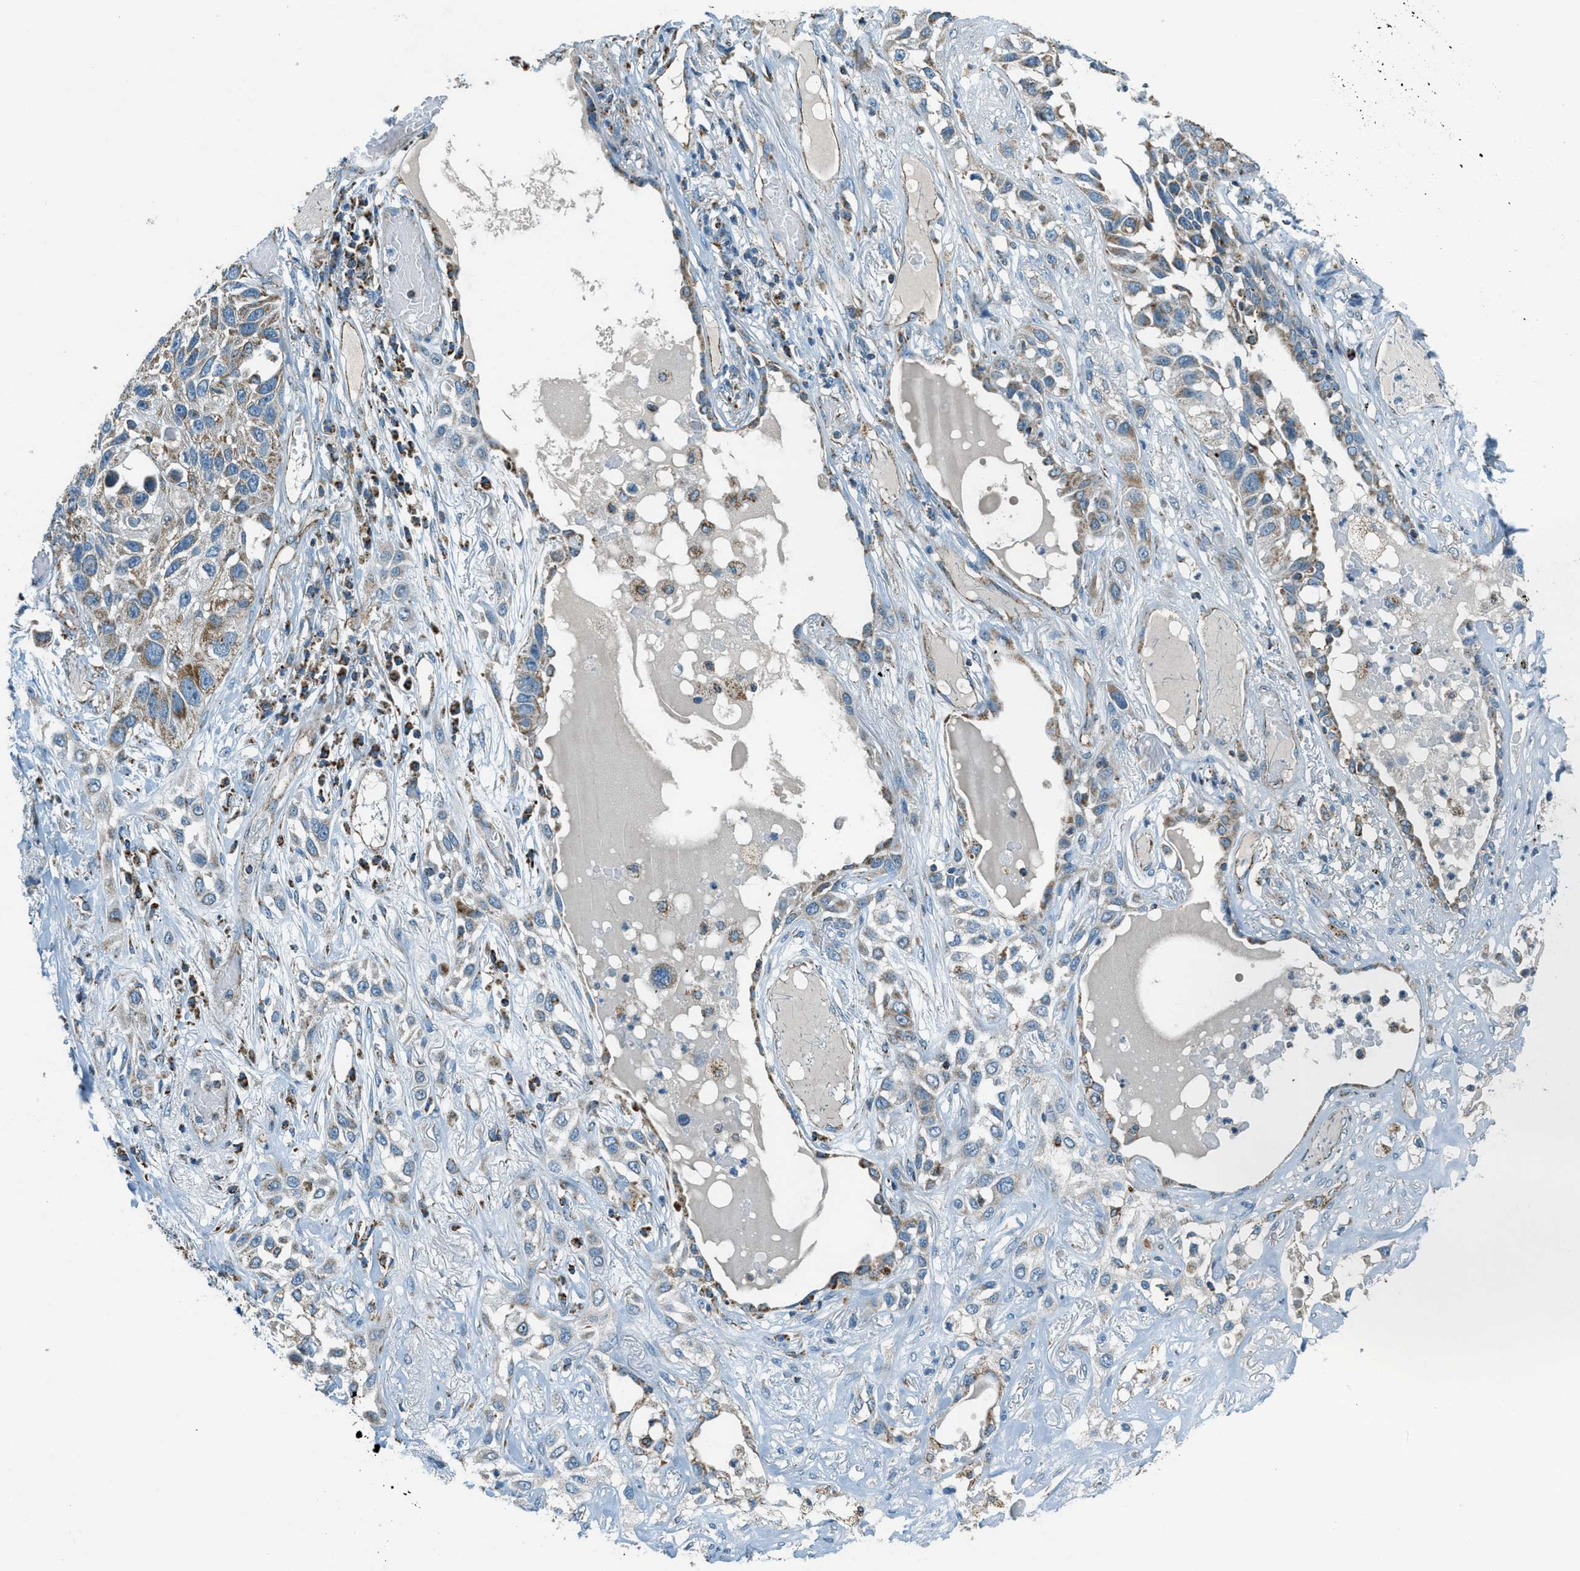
{"staining": {"intensity": "moderate", "quantity": "25%-75%", "location": "cytoplasmic/membranous"}, "tissue": "lung cancer", "cell_type": "Tumor cells", "image_type": "cancer", "snomed": [{"axis": "morphology", "description": "Squamous cell carcinoma, NOS"}, {"axis": "topography", "description": "Lung"}], "caption": "Approximately 25%-75% of tumor cells in human lung cancer (squamous cell carcinoma) demonstrate moderate cytoplasmic/membranous protein staining as visualized by brown immunohistochemical staining.", "gene": "CHST15", "patient": {"sex": "male", "age": 71}}